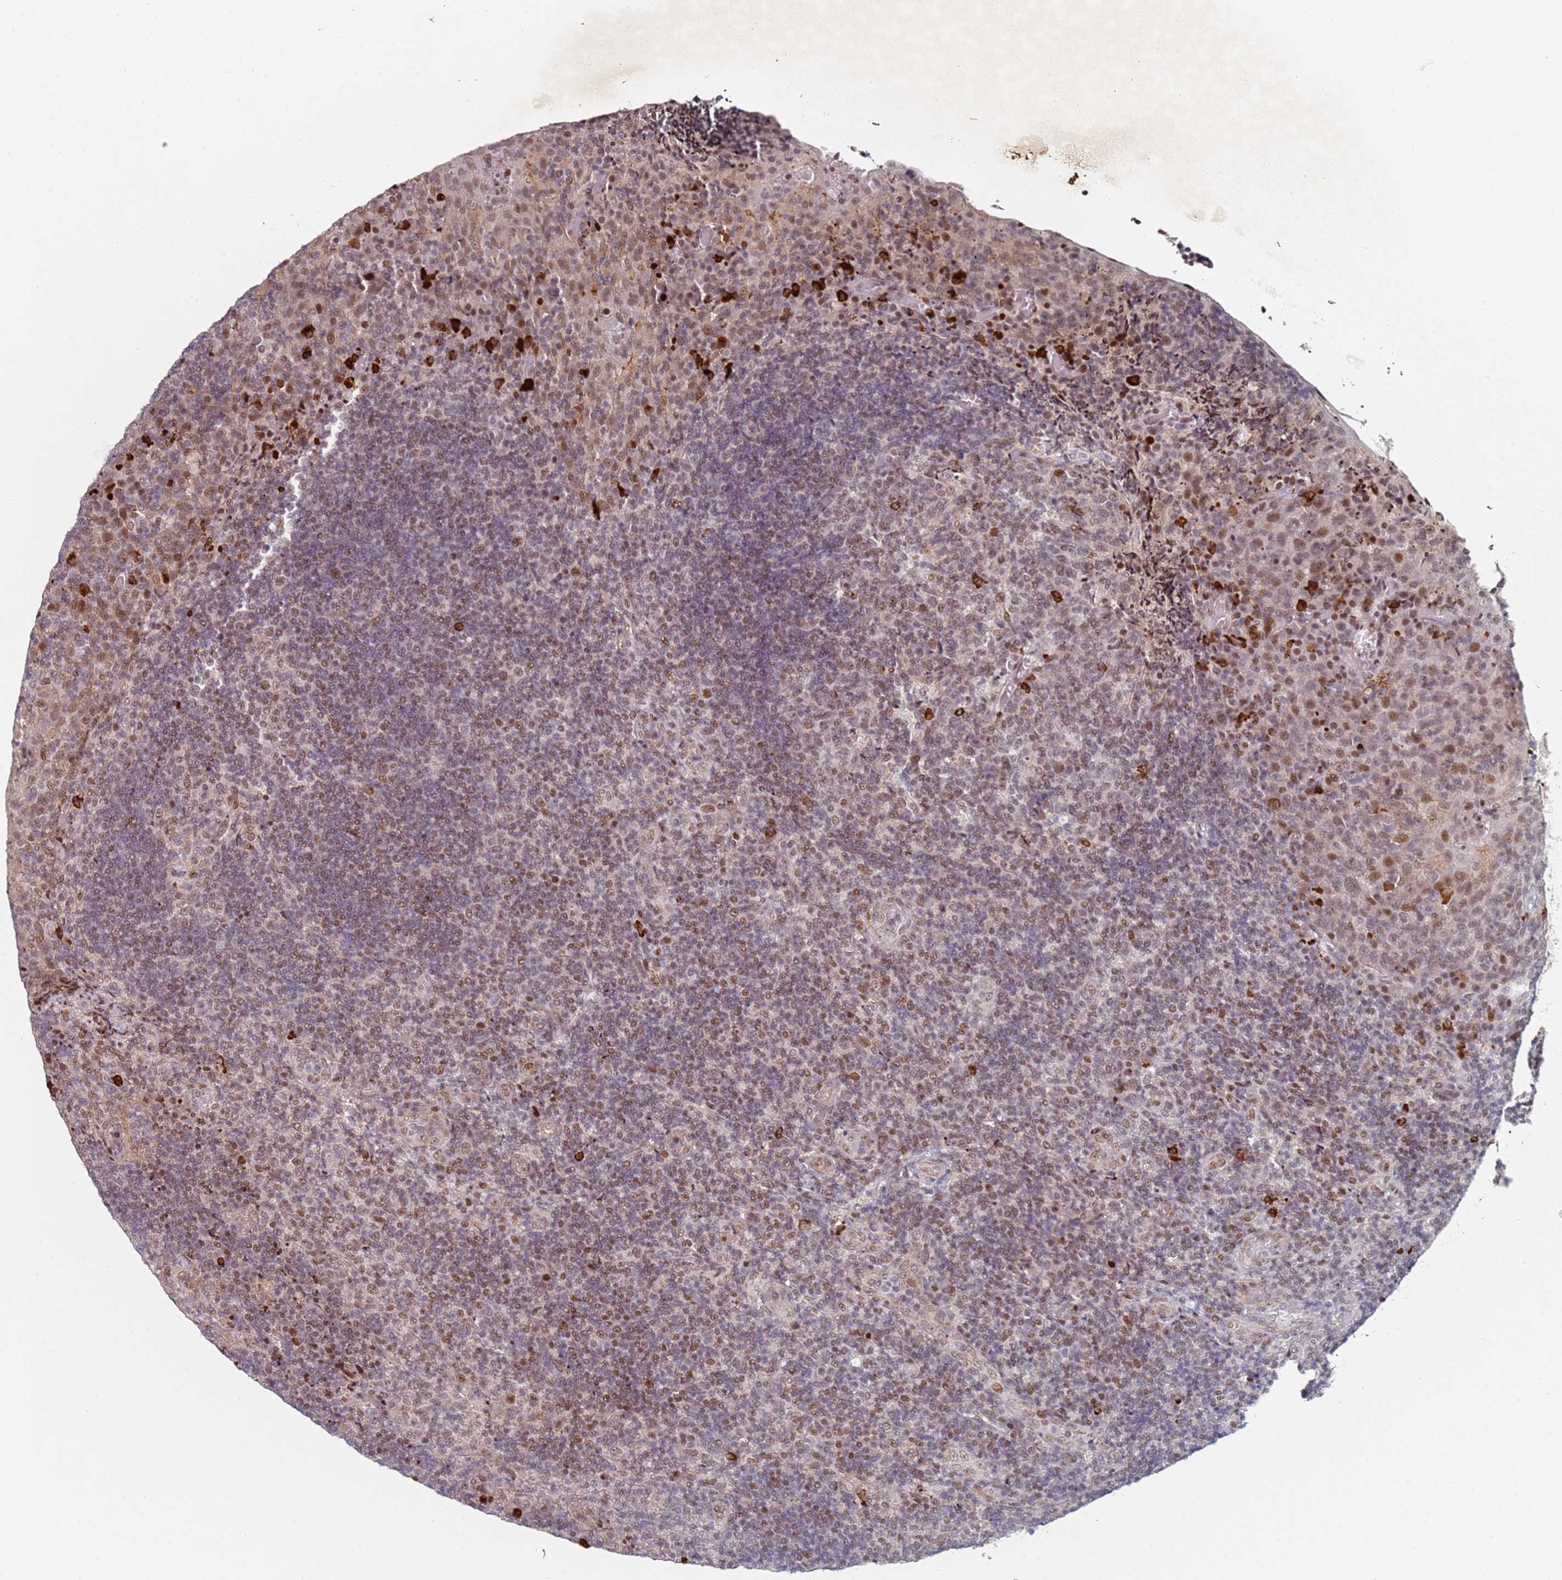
{"staining": {"intensity": "strong", "quantity": ">75%", "location": "nuclear"}, "tissue": "tonsil", "cell_type": "Germinal center cells", "image_type": "normal", "snomed": [{"axis": "morphology", "description": "Normal tissue, NOS"}, {"axis": "topography", "description": "Tonsil"}], "caption": "Immunohistochemical staining of benign tonsil shows strong nuclear protein expression in approximately >75% of germinal center cells. The staining was performed using DAB to visualize the protein expression in brown, while the nuclei were stained in blue with hematoxylin (Magnification: 20x).", "gene": "ATF6B", "patient": {"sex": "male", "age": 17}}